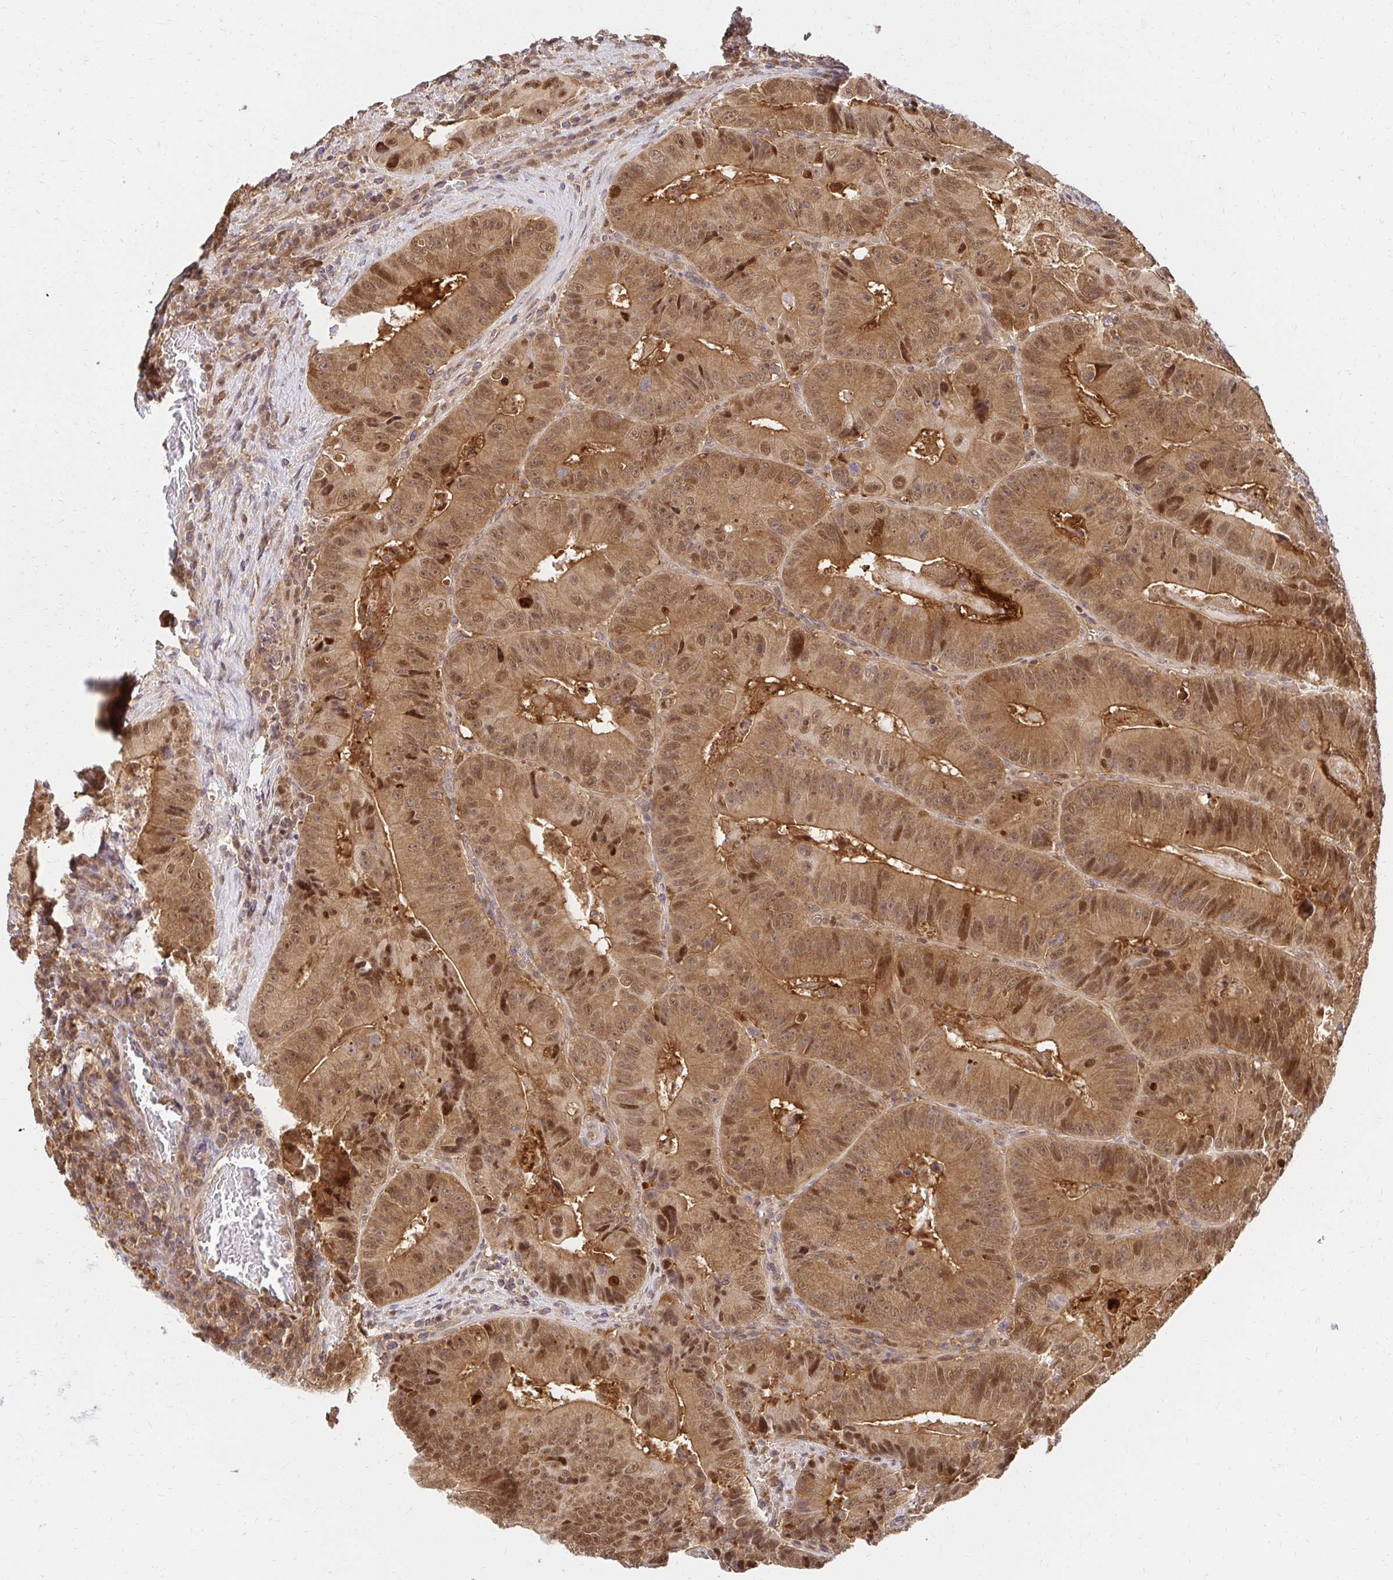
{"staining": {"intensity": "moderate", "quantity": ">75%", "location": "cytoplasmic/membranous,nuclear"}, "tissue": "colorectal cancer", "cell_type": "Tumor cells", "image_type": "cancer", "snomed": [{"axis": "morphology", "description": "Adenocarcinoma, NOS"}, {"axis": "topography", "description": "Colon"}], "caption": "Immunohistochemical staining of human colorectal cancer demonstrates medium levels of moderate cytoplasmic/membranous and nuclear staining in approximately >75% of tumor cells.", "gene": "PSMA4", "patient": {"sex": "female", "age": 86}}